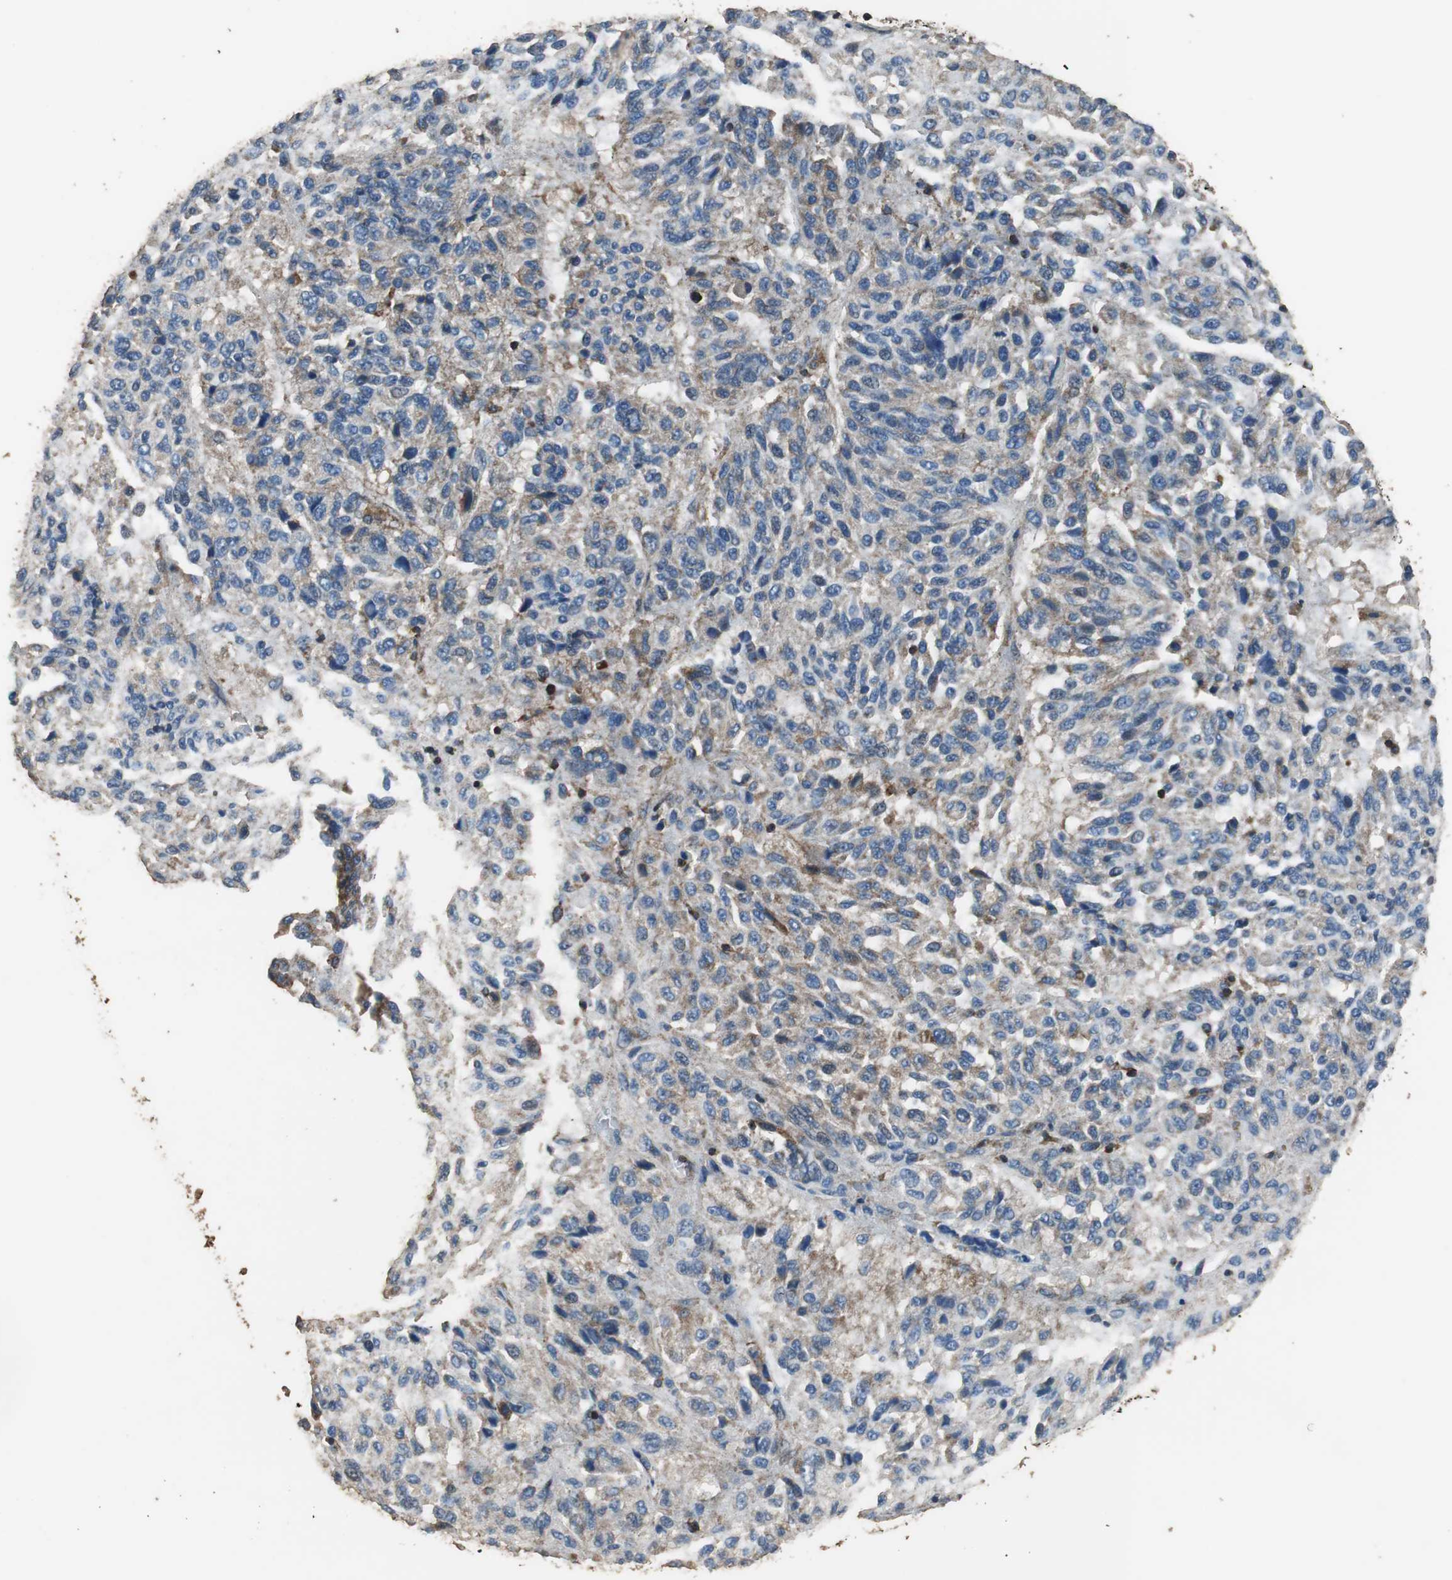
{"staining": {"intensity": "weak", "quantity": "25%-75%", "location": "cytoplasmic/membranous"}, "tissue": "melanoma", "cell_type": "Tumor cells", "image_type": "cancer", "snomed": [{"axis": "morphology", "description": "Malignant melanoma, Metastatic site"}, {"axis": "topography", "description": "Lung"}], "caption": "Protein expression analysis of malignant melanoma (metastatic site) displays weak cytoplasmic/membranous expression in approximately 25%-75% of tumor cells. Immunohistochemistry stains the protein of interest in brown and the nuclei are stained blue.", "gene": "PRKRA", "patient": {"sex": "male", "age": 64}}